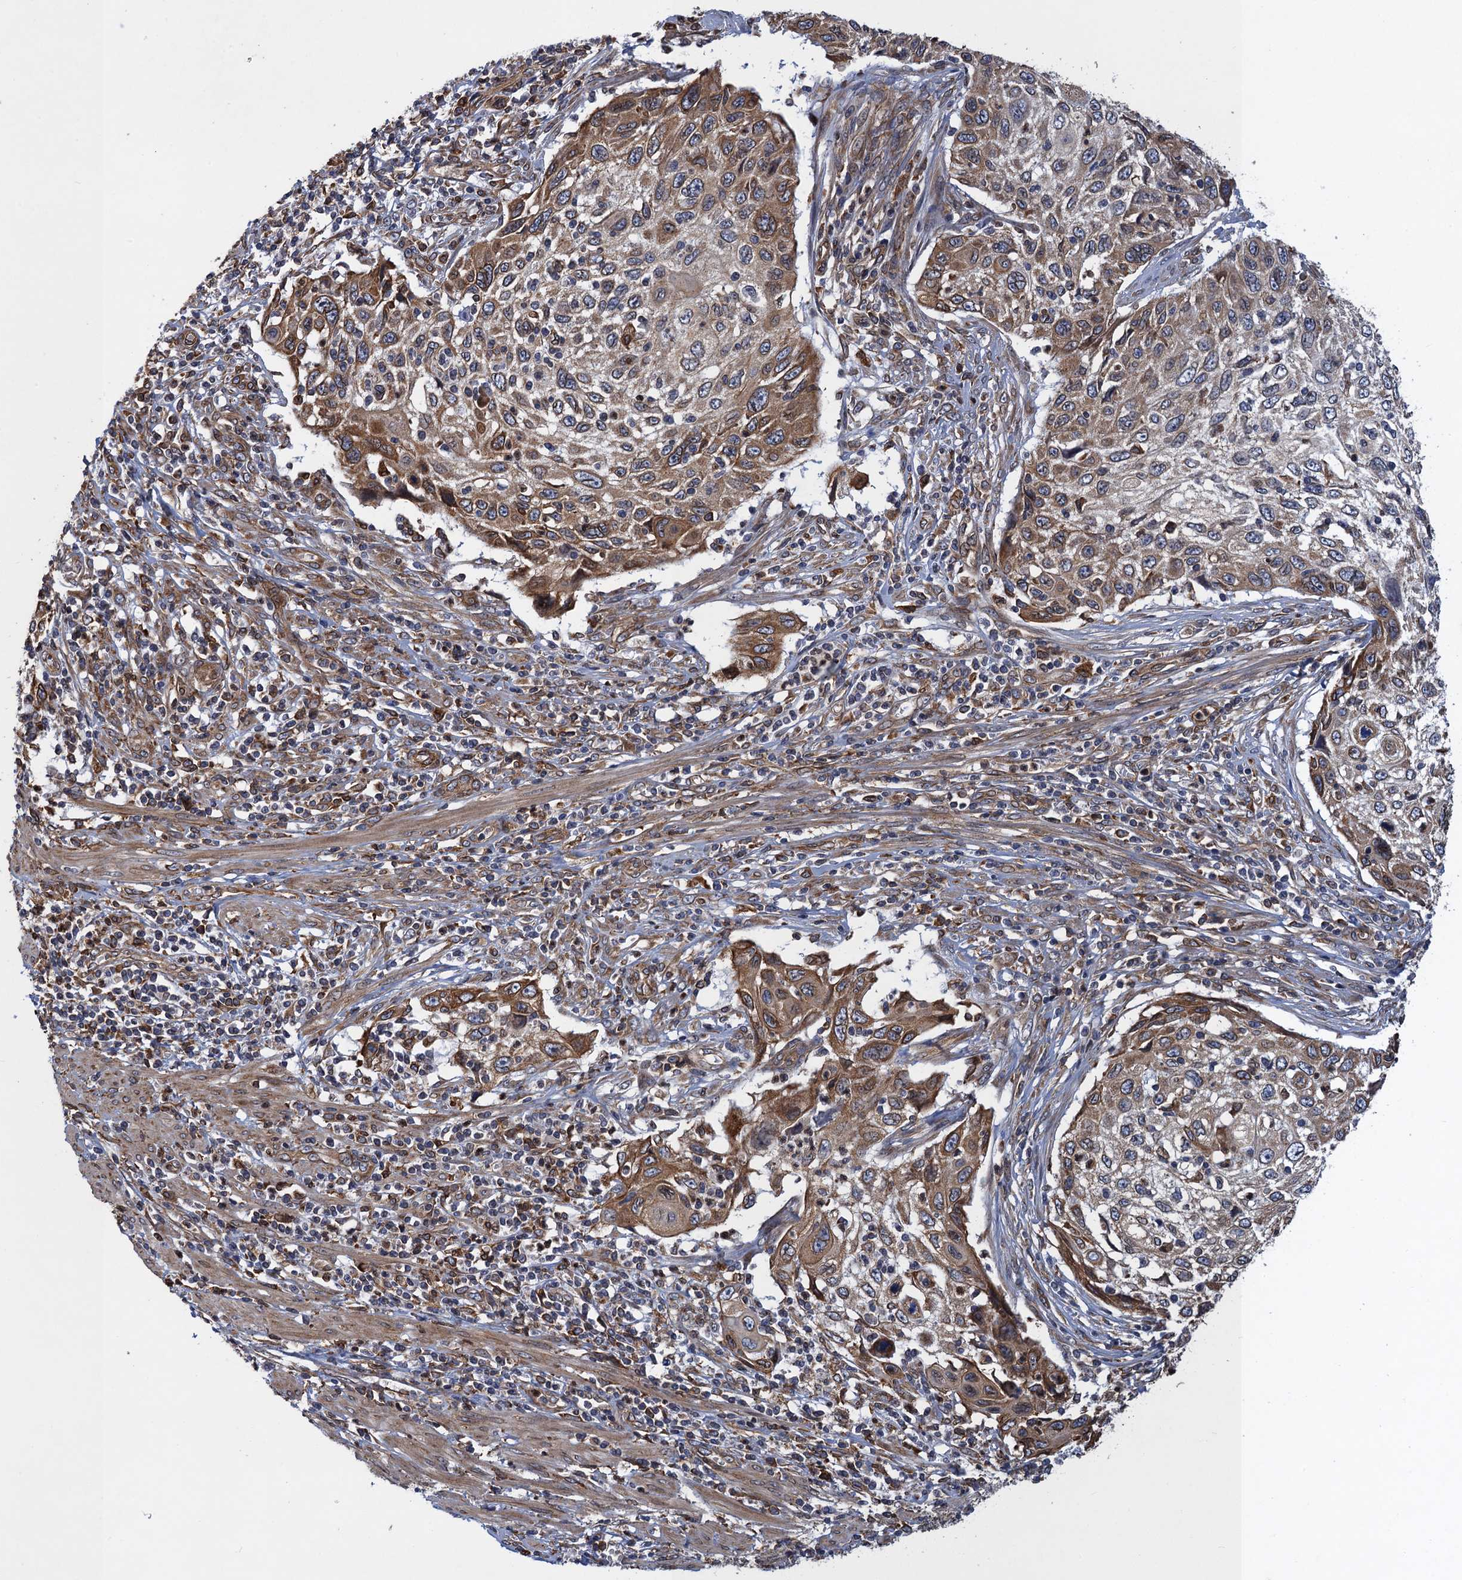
{"staining": {"intensity": "moderate", "quantity": "25%-75%", "location": "cytoplasmic/membranous"}, "tissue": "cervical cancer", "cell_type": "Tumor cells", "image_type": "cancer", "snomed": [{"axis": "morphology", "description": "Squamous cell carcinoma, NOS"}, {"axis": "topography", "description": "Cervix"}], "caption": "High-magnification brightfield microscopy of cervical squamous cell carcinoma stained with DAB (brown) and counterstained with hematoxylin (blue). tumor cells exhibit moderate cytoplasmic/membranous positivity is identified in approximately25%-75% of cells.", "gene": "ARMC5", "patient": {"sex": "female", "age": 70}}